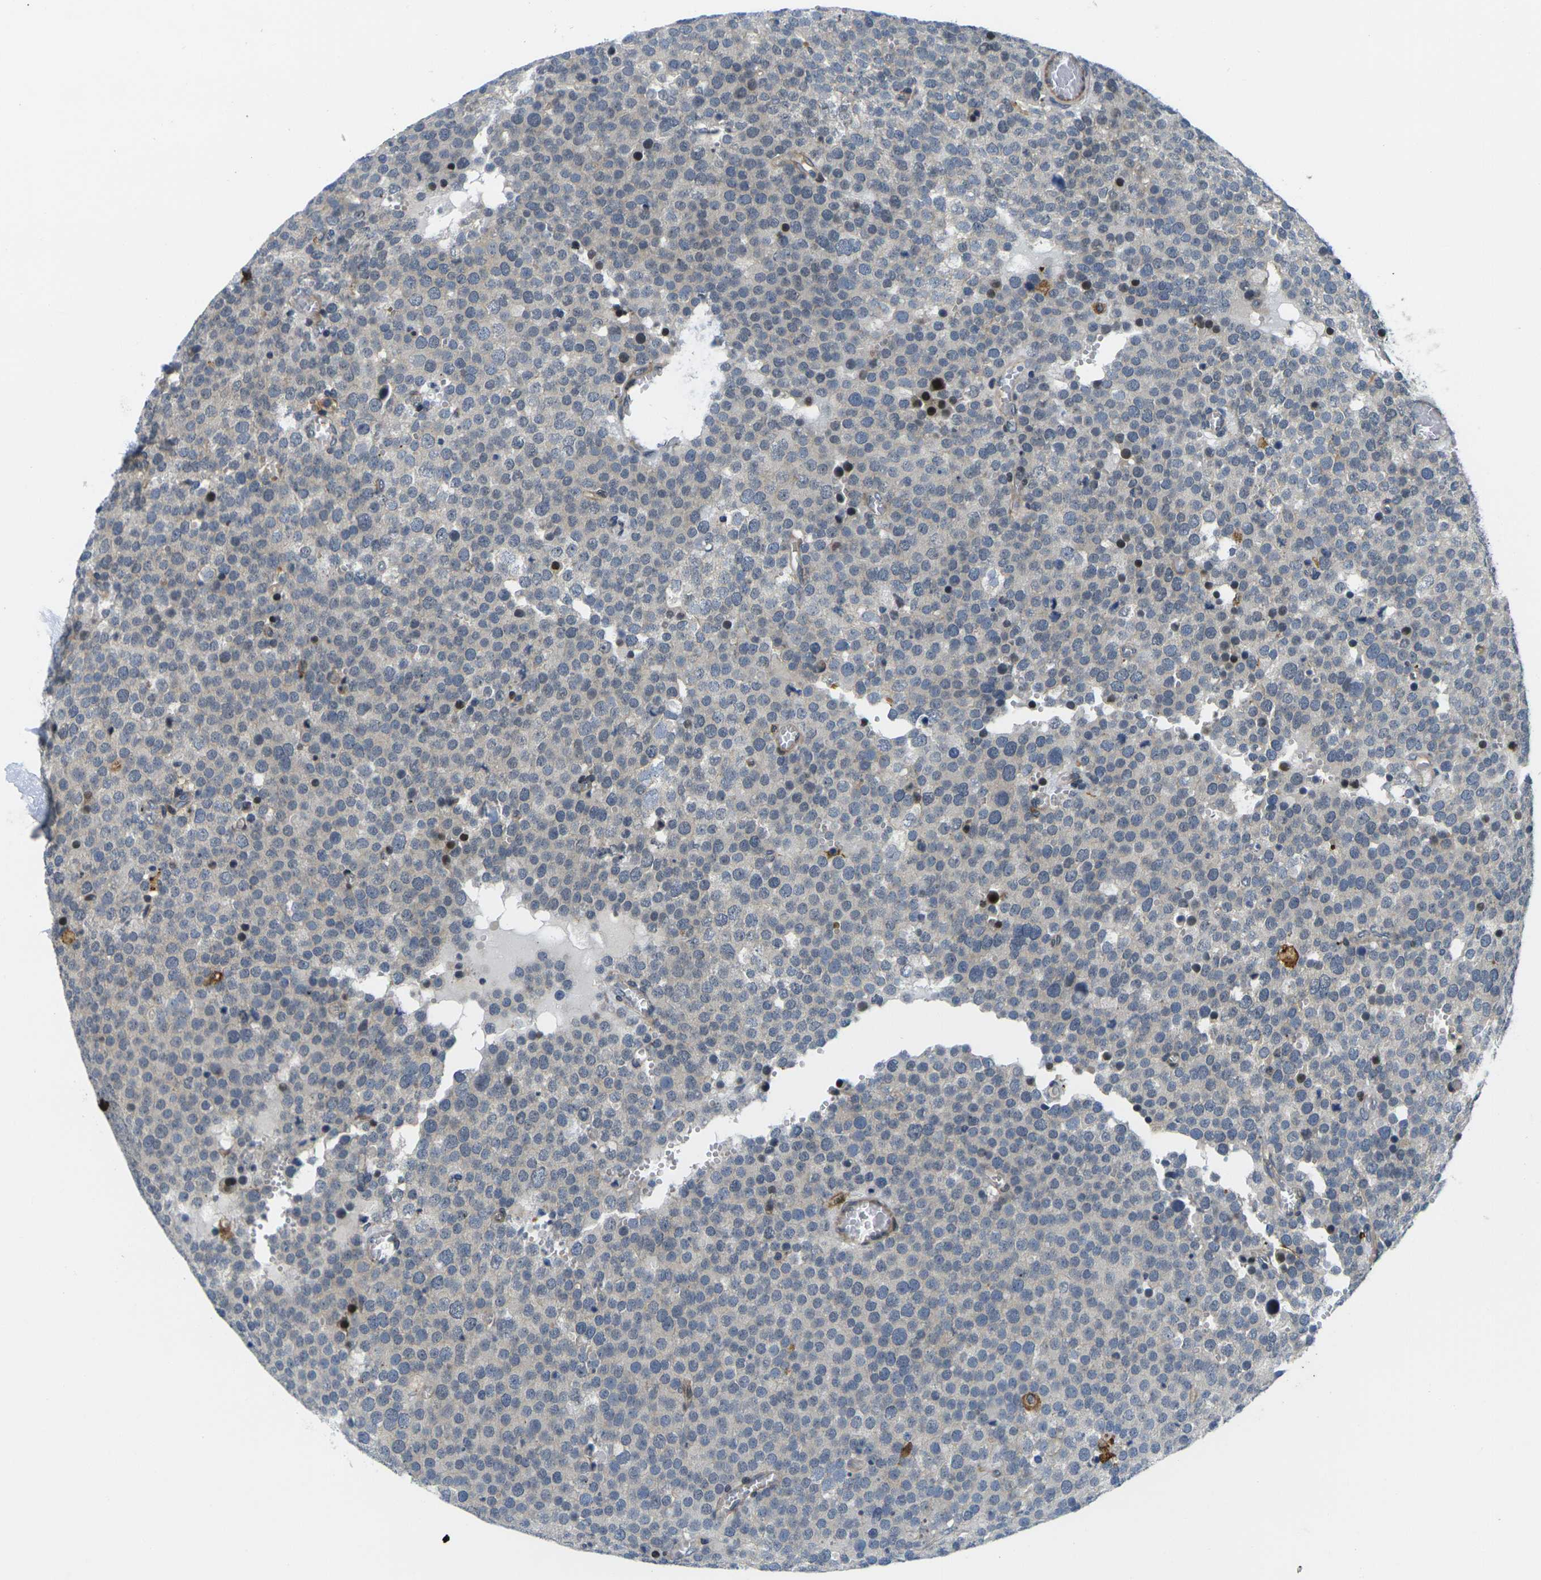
{"staining": {"intensity": "weak", "quantity": "<25%", "location": "cytoplasmic/membranous,nuclear"}, "tissue": "testis cancer", "cell_type": "Tumor cells", "image_type": "cancer", "snomed": [{"axis": "morphology", "description": "Normal tissue, NOS"}, {"axis": "morphology", "description": "Seminoma, NOS"}, {"axis": "topography", "description": "Testis"}], "caption": "A photomicrograph of human testis cancer (seminoma) is negative for staining in tumor cells.", "gene": "ROBO2", "patient": {"sex": "male", "age": 71}}